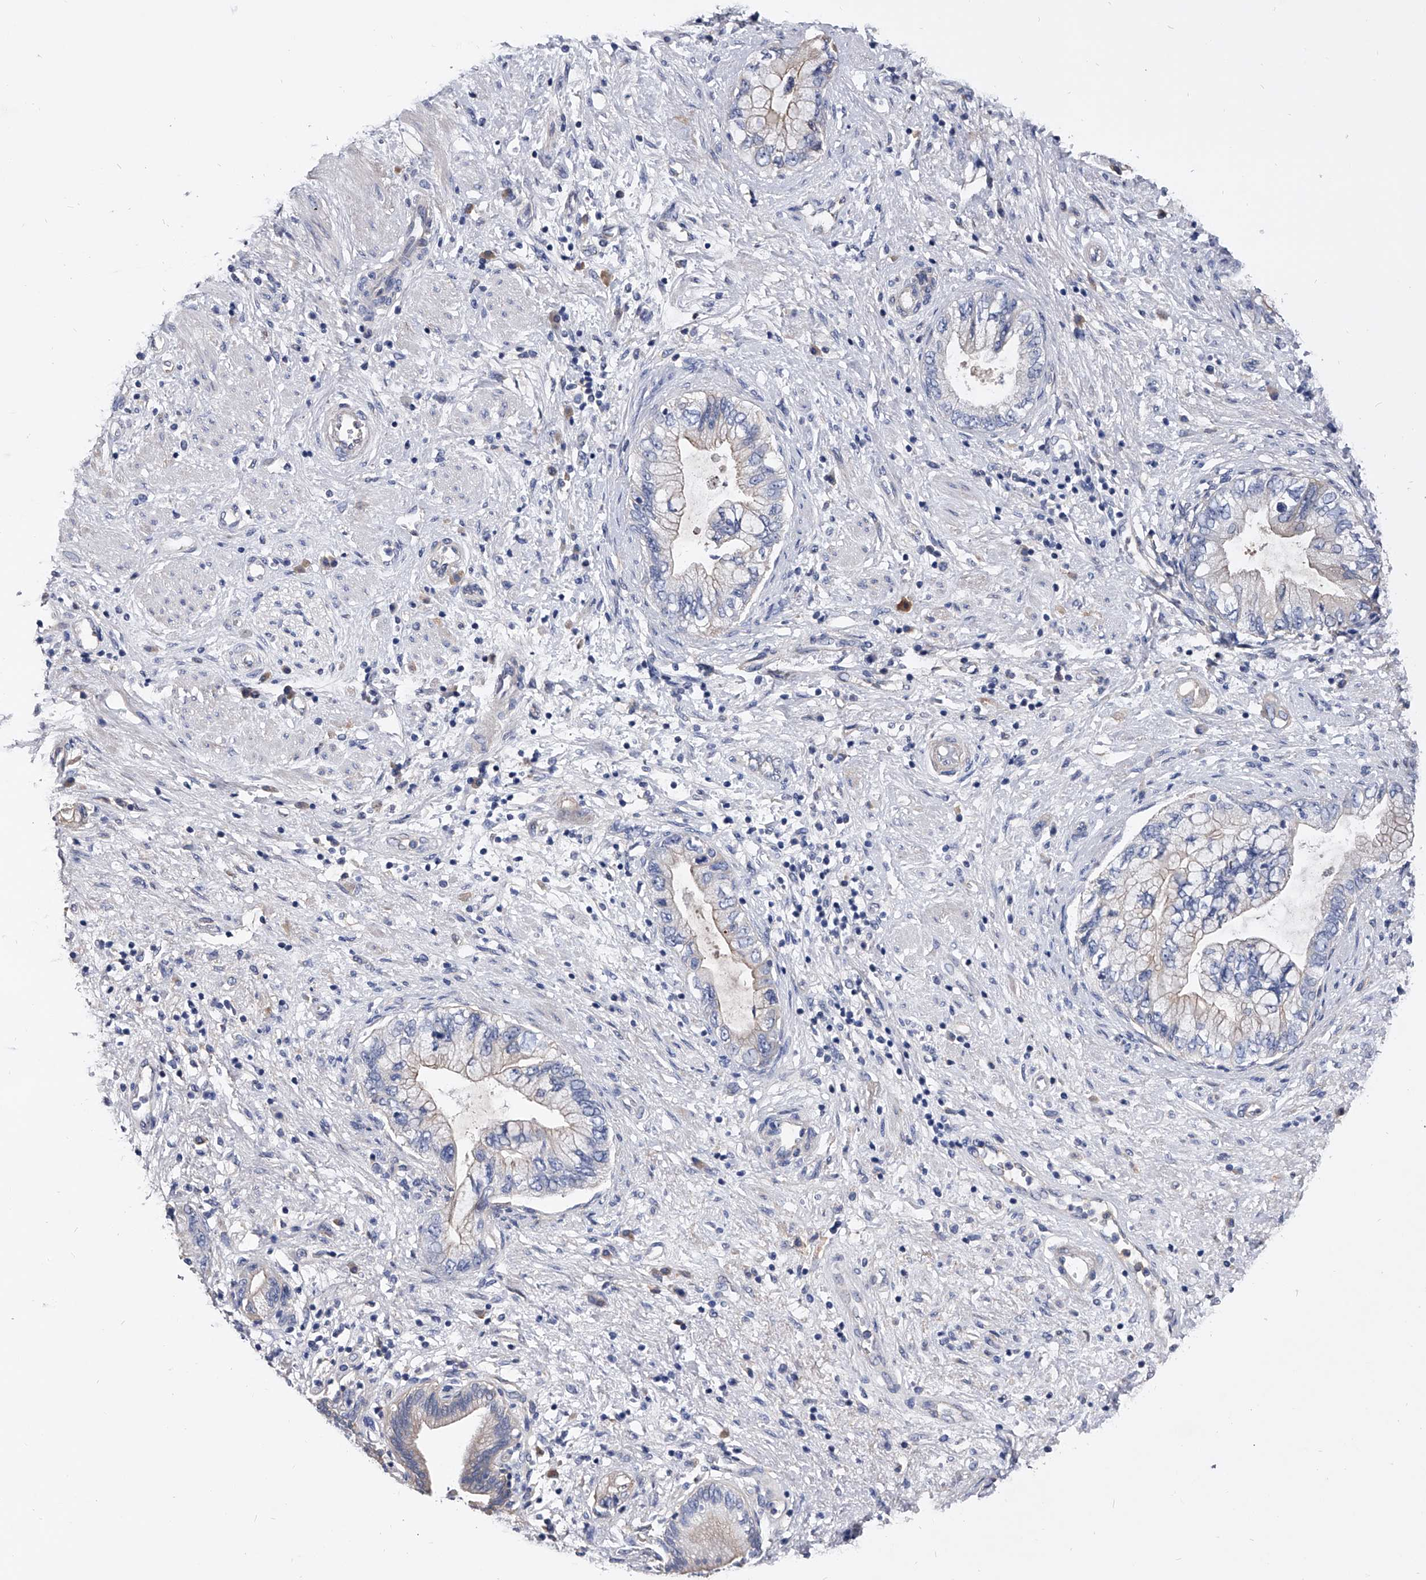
{"staining": {"intensity": "negative", "quantity": "none", "location": "none"}, "tissue": "pancreatic cancer", "cell_type": "Tumor cells", "image_type": "cancer", "snomed": [{"axis": "morphology", "description": "Adenocarcinoma, NOS"}, {"axis": "topography", "description": "Pancreas"}], "caption": "The histopathology image exhibits no significant expression in tumor cells of pancreatic adenocarcinoma.", "gene": "EFCAB7", "patient": {"sex": "female", "age": 73}}